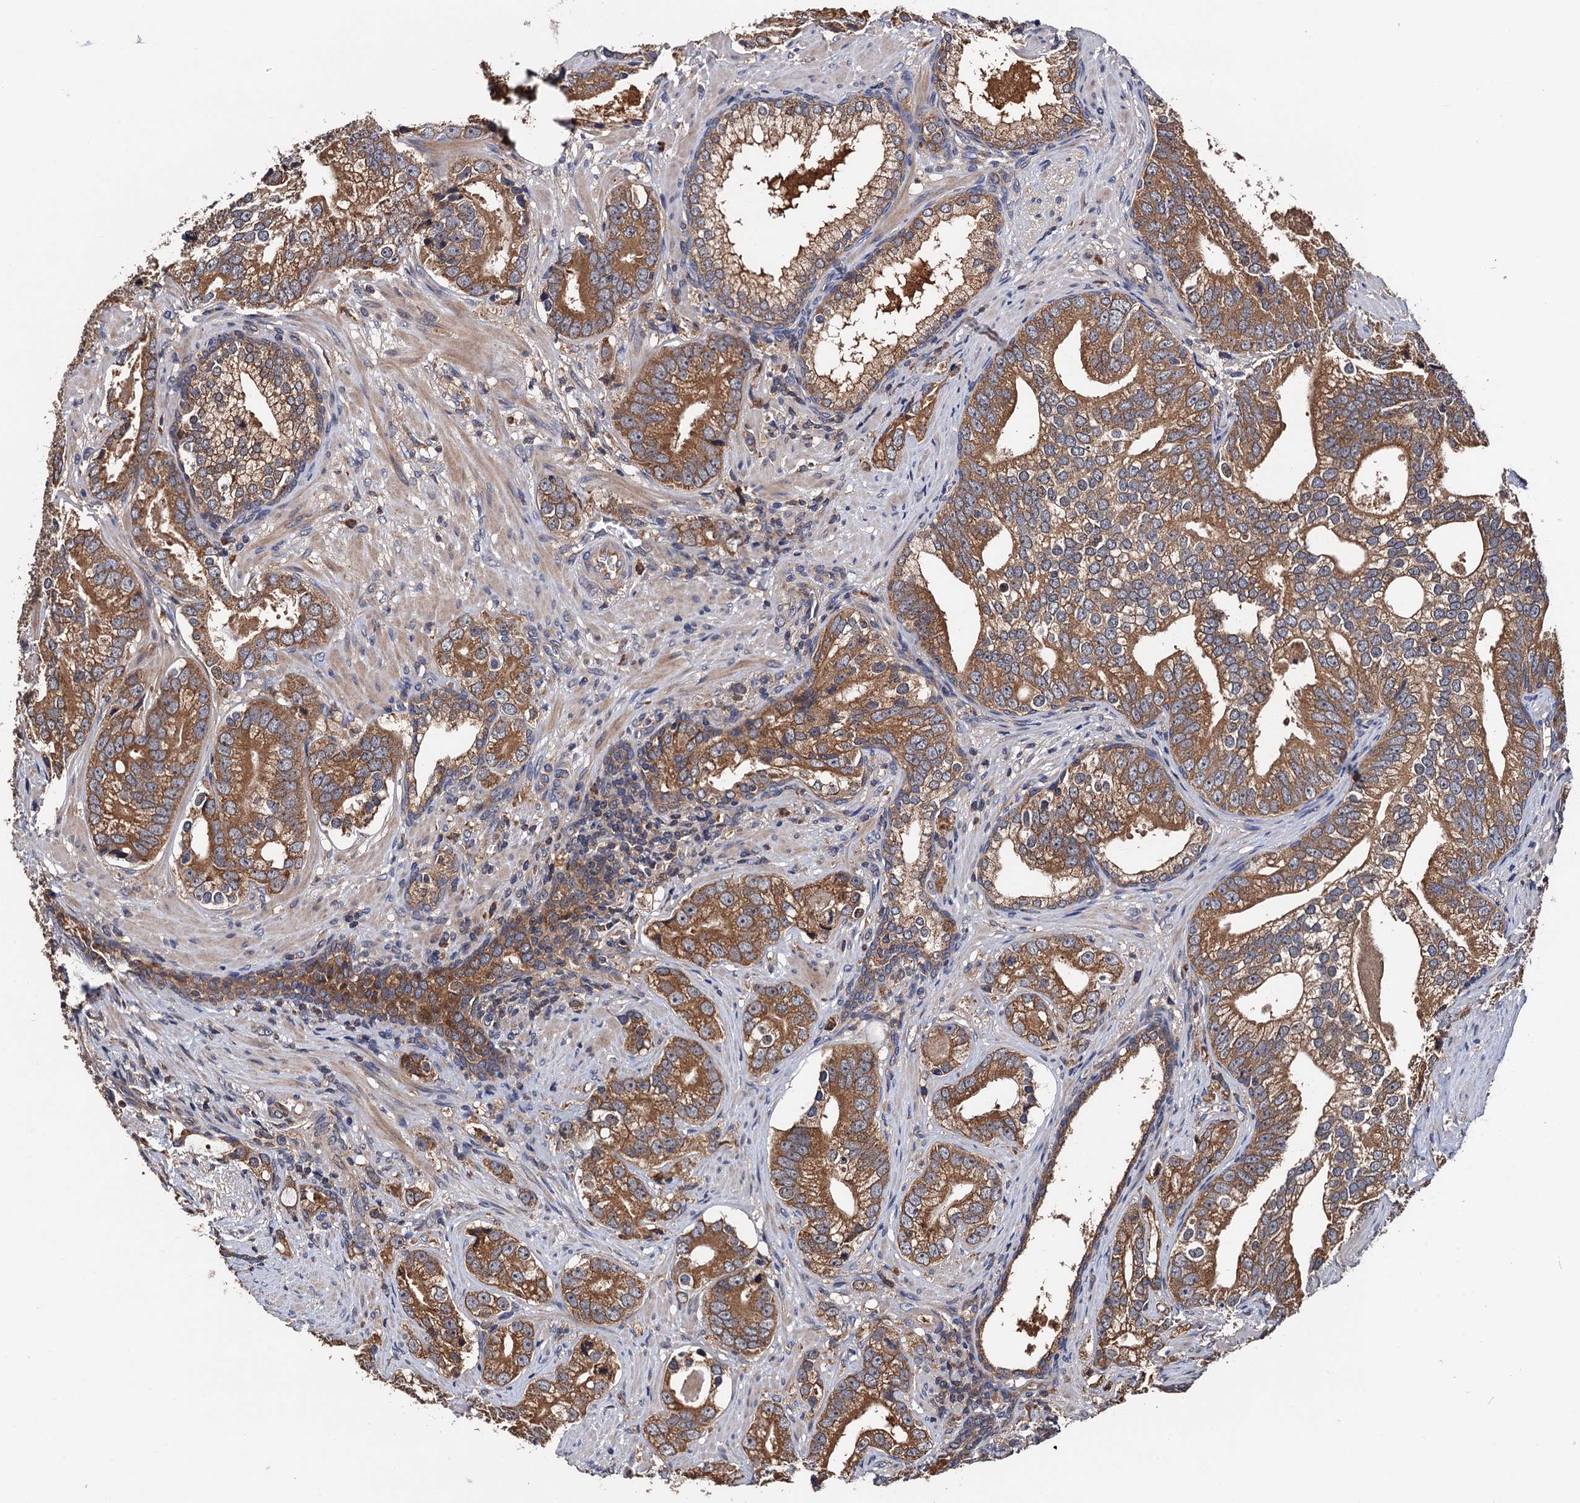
{"staining": {"intensity": "moderate", "quantity": ">75%", "location": "cytoplasmic/membranous"}, "tissue": "prostate cancer", "cell_type": "Tumor cells", "image_type": "cancer", "snomed": [{"axis": "morphology", "description": "Adenocarcinoma, High grade"}, {"axis": "topography", "description": "Prostate"}], "caption": "IHC image of prostate cancer stained for a protein (brown), which exhibits medium levels of moderate cytoplasmic/membranous positivity in approximately >75% of tumor cells.", "gene": "RGS11", "patient": {"sex": "male", "age": 75}}